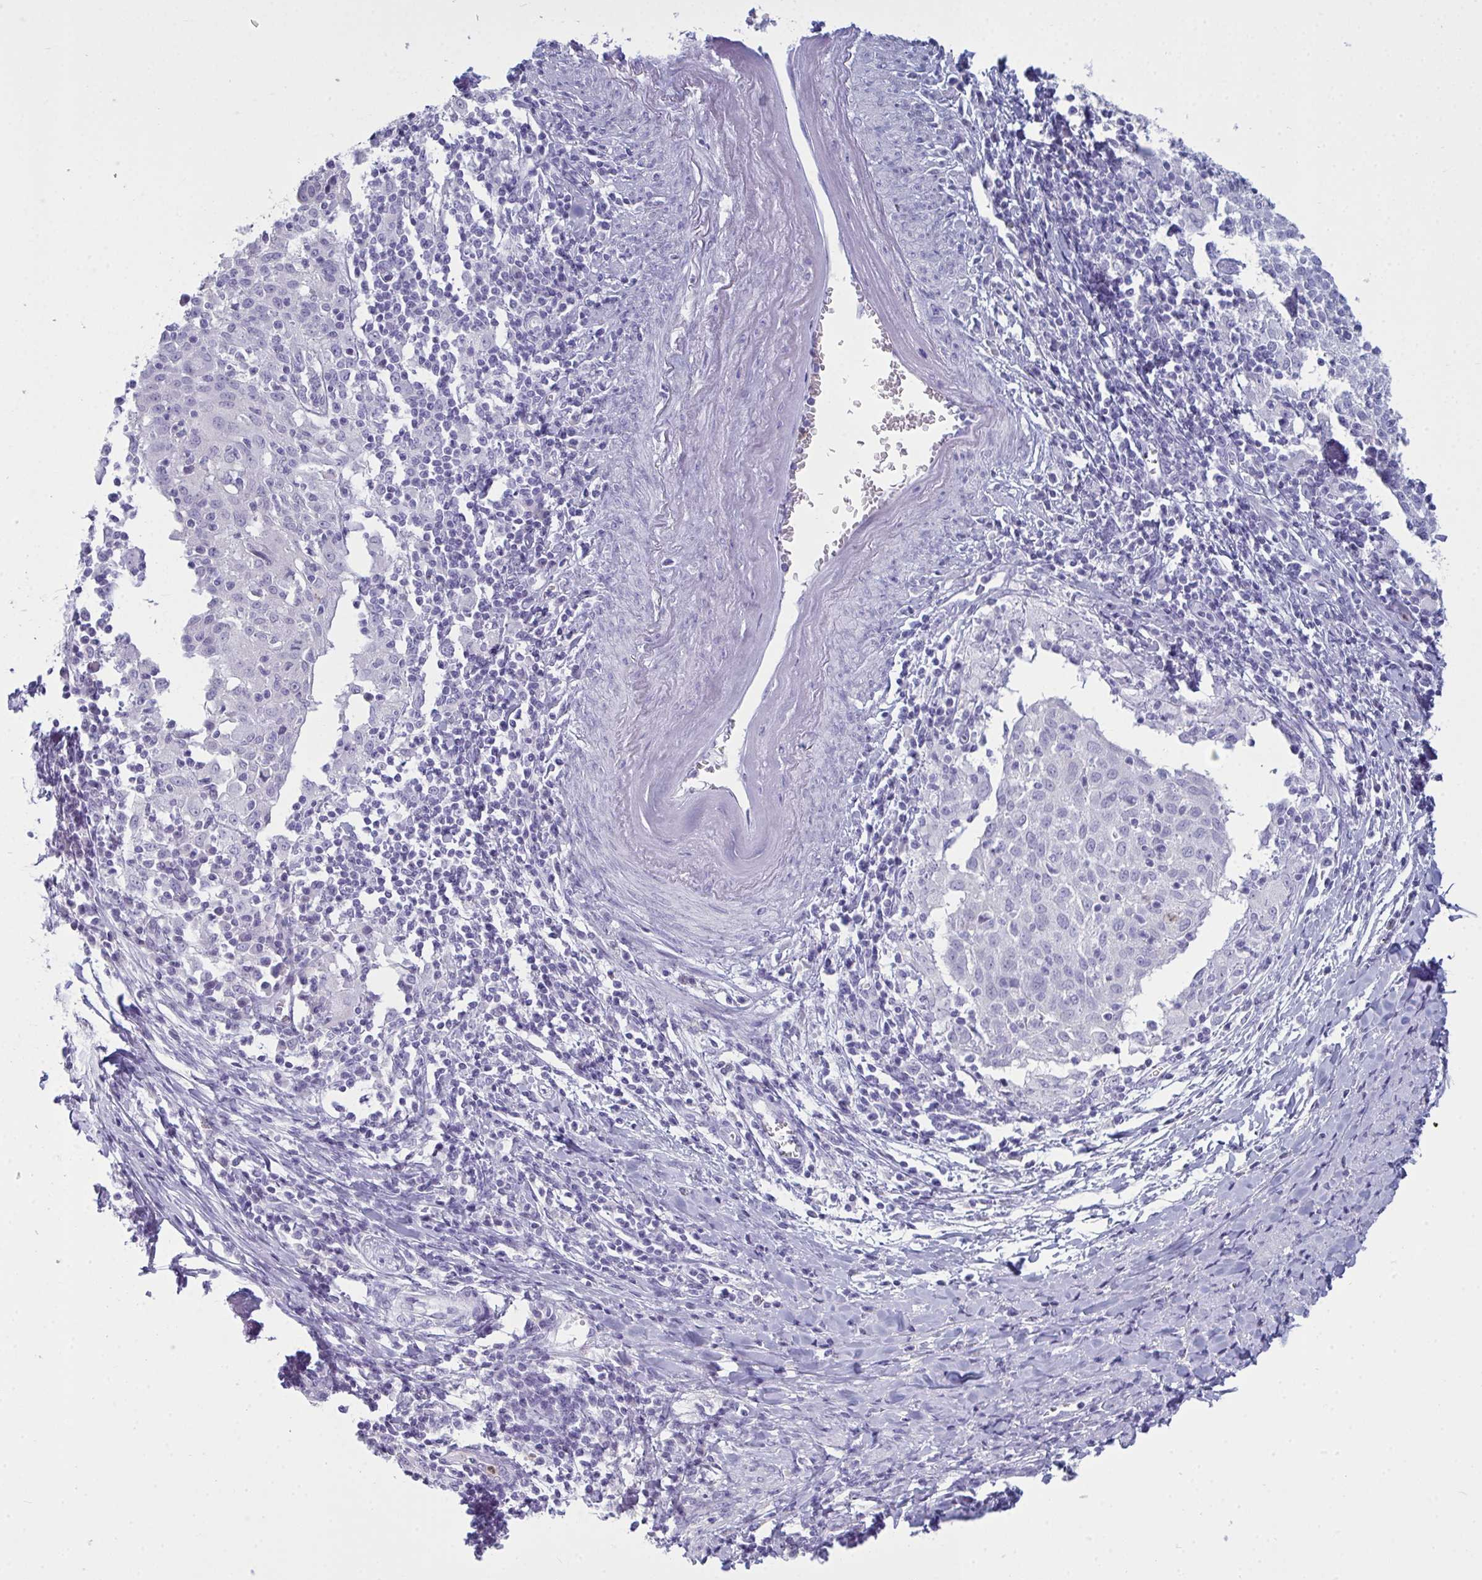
{"staining": {"intensity": "negative", "quantity": "none", "location": "none"}, "tissue": "cervical cancer", "cell_type": "Tumor cells", "image_type": "cancer", "snomed": [{"axis": "morphology", "description": "Squamous cell carcinoma, NOS"}, {"axis": "topography", "description": "Cervix"}], "caption": "DAB (3,3'-diaminobenzidine) immunohistochemical staining of cervical squamous cell carcinoma exhibits no significant positivity in tumor cells. (Immunohistochemistry, brightfield microscopy, high magnification).", "gene": "SERPINB10", "patient": {"sex": "female", "age": 52}}